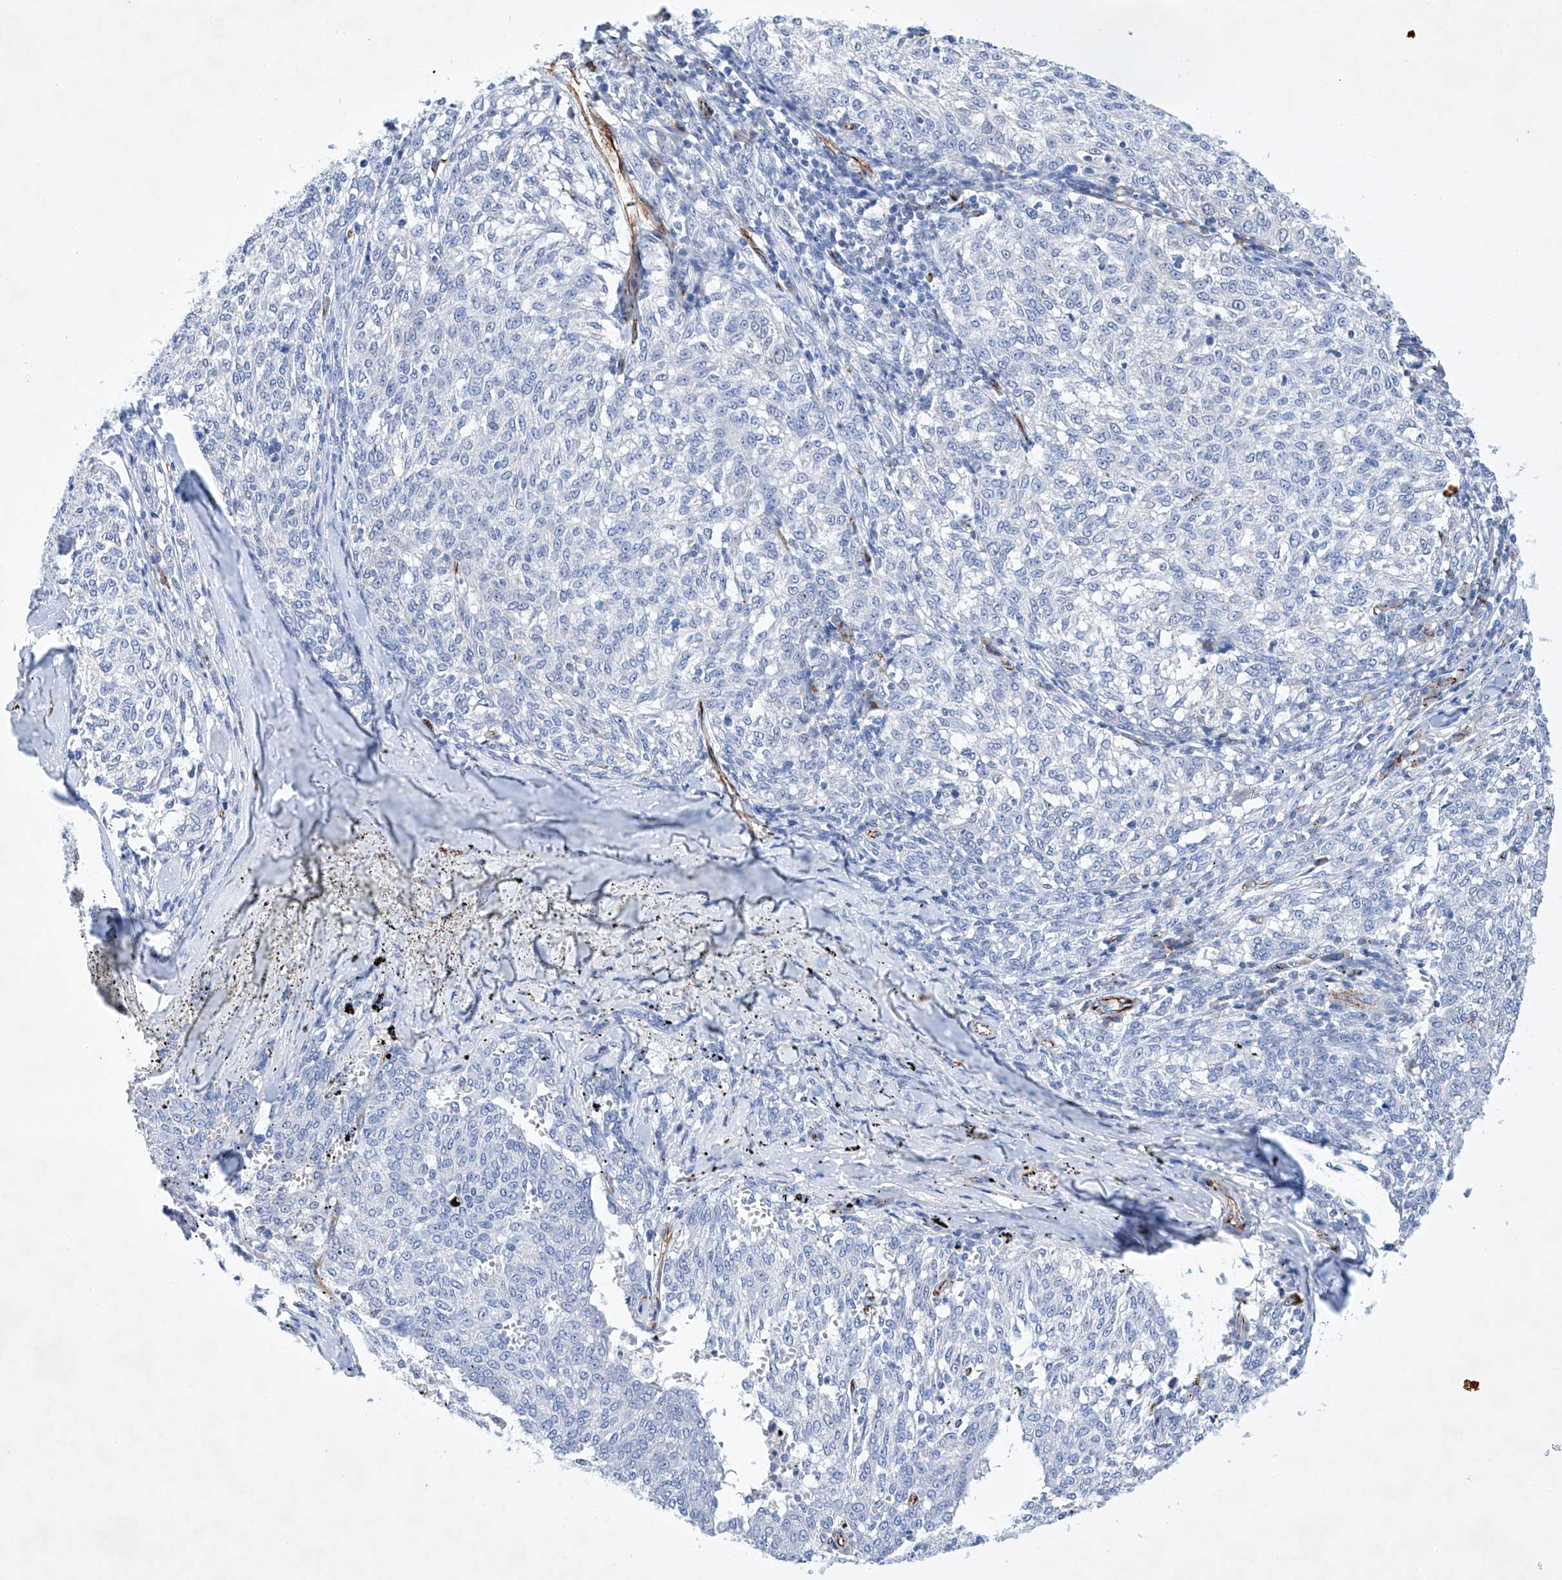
{"staining": {"intensity": "negative", "quantity": "none", "location": "none"}, "tissue": "melanoma", "cell_type": "Tumor cells", "image_type": "cancer", "snomed": [{"axis": "morphology", "description": "Malignant melanoma, NOS"}, {"axis": "topography", "description": "Skin"}], "caption": "Tumor cells are negative for protein expression in human melanoma.", "gene": "ETV7", "patient": {"sex": "female", "age": 72}}